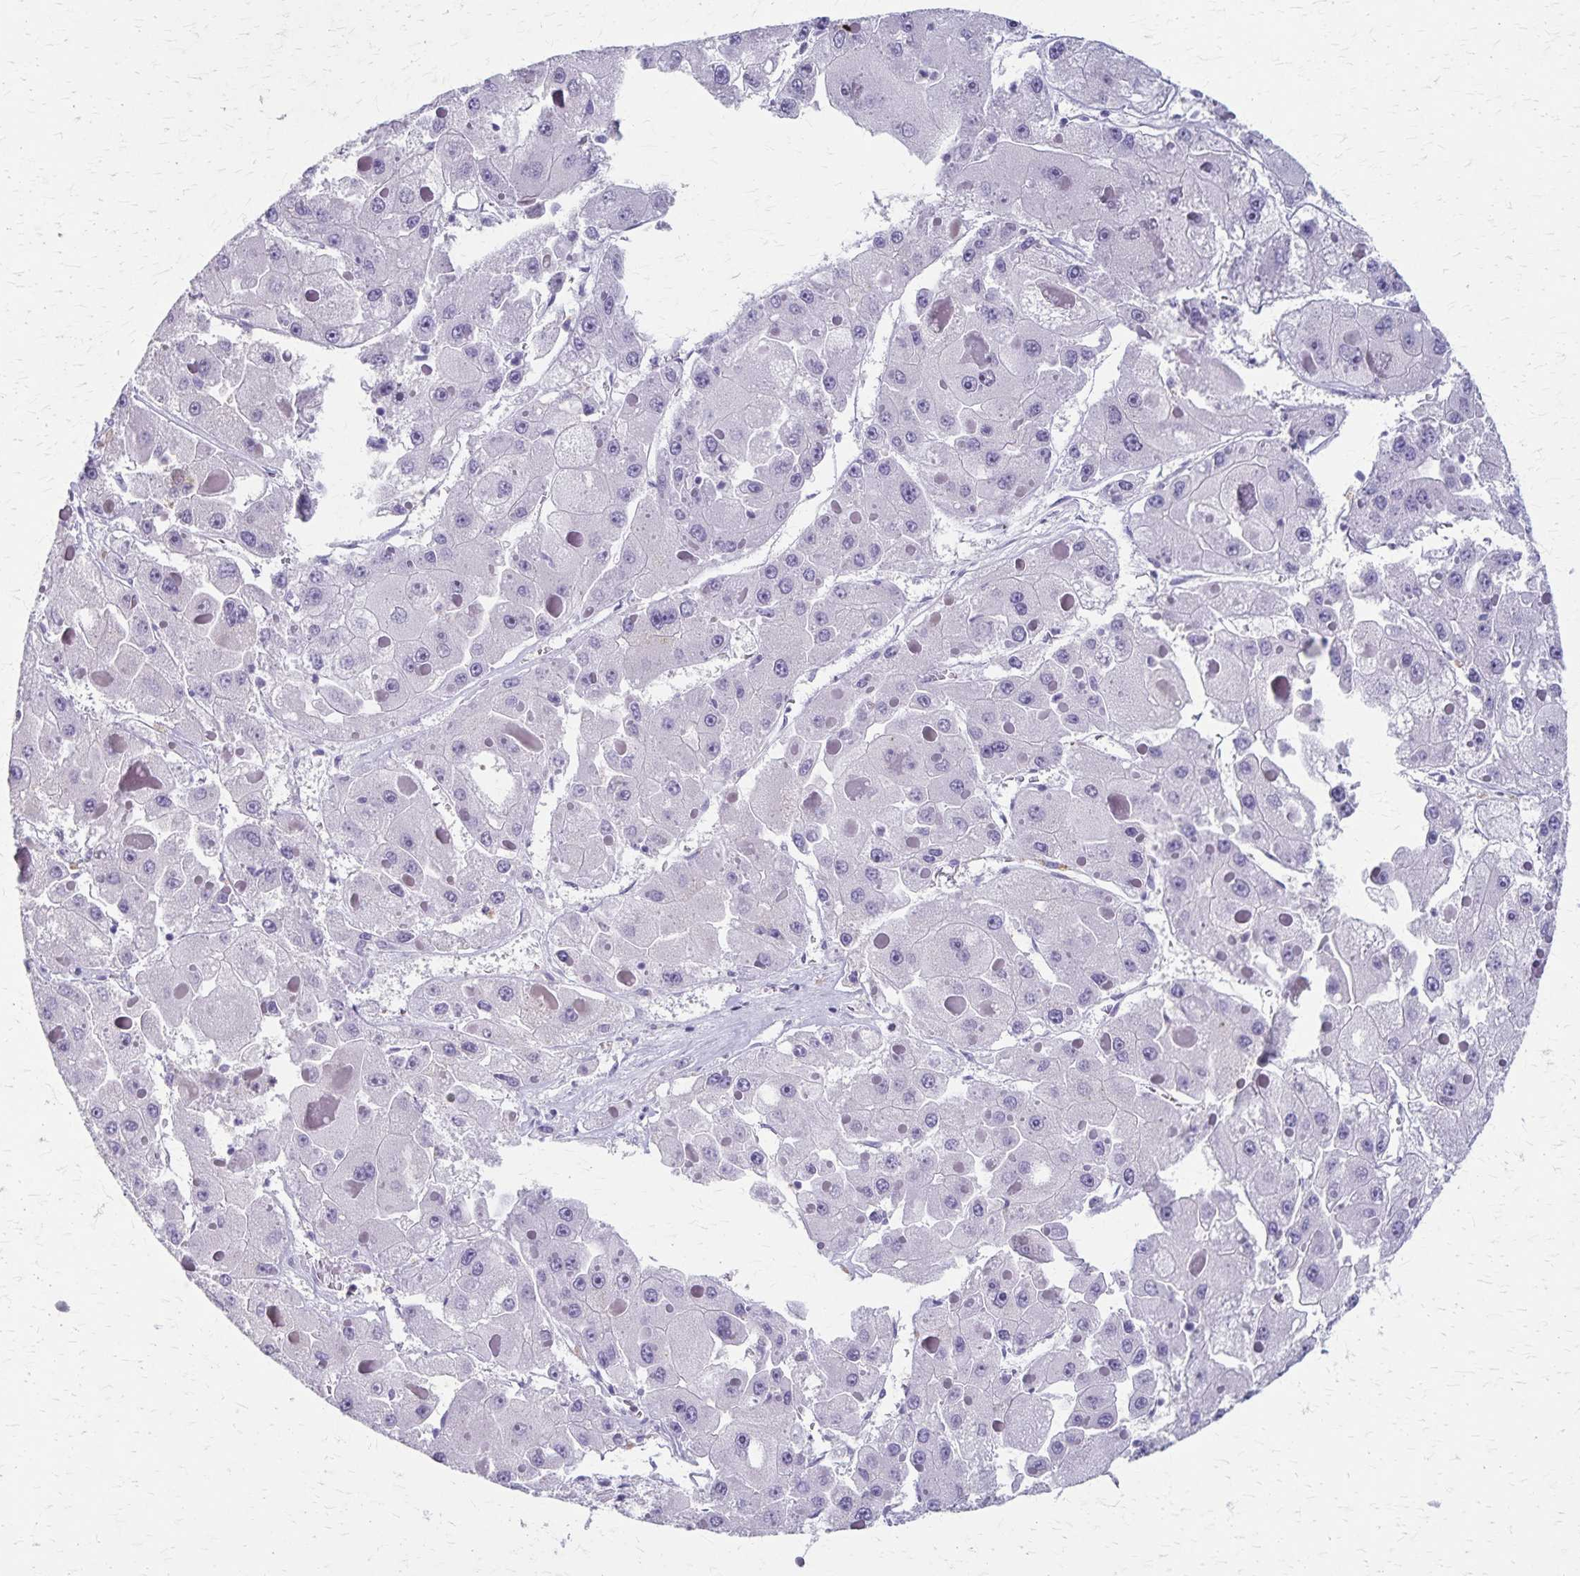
{"staining": {"intensity": "negative", "quantity": "none", "location": "none"}, "tissue": "liver cancer", "cell_type": "Tumor cells", "image_type": "cancer", "snomed": [{"axis": "morphology", "description": "Carcinoma, Hepatocellular, NOS"}, {"axis": "topography", "description": "Liver"}], "caption": "The immunohistochemistry (IHC) image has no significant staining in tumor cells of liver hepatocellular carcinoma tissue. (Immunohistochemistry, brightfield microscopy, high magnification).", "gene": "RASL10B", "patient": {"sex": "female", "age": 73}}